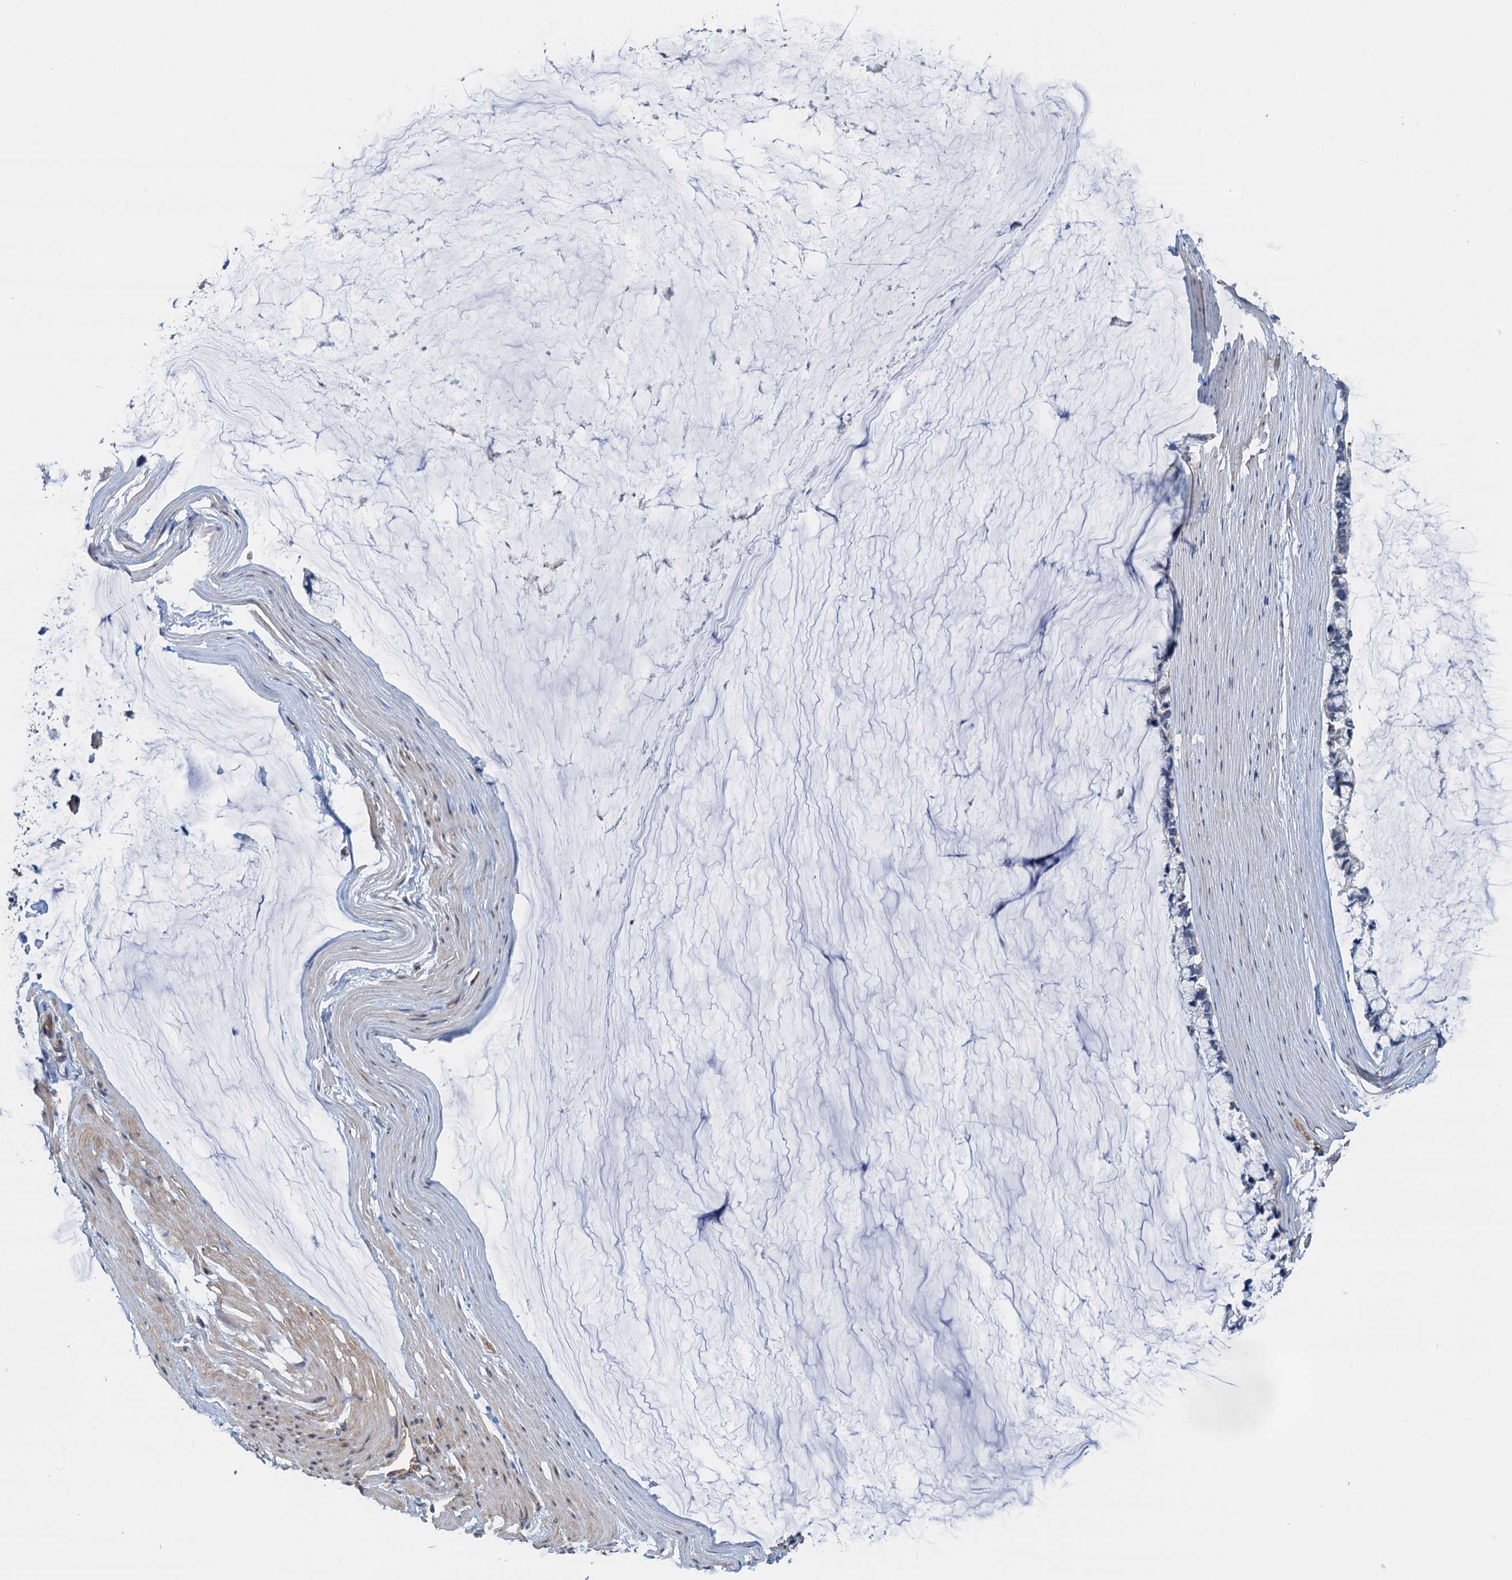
{"staining": {"intensity": "negative", "quantity": "none", "location": "none"}, "tissue": "ovarian cancer", "cell_type": "Tumor cells", "image_type": "cancer", "snomed": [{"axis": "morphology", "description": "Cystadenocarcinoma, mucinous, NOS"}, {"axis": "topography", "description": "Ovary"}], "caption": "This is a histopathology image of IHC staining of ovarian cancer (mucinous cystadenocarcinoma), which shows no staining in tumor cells.", "gene": "ROGDI", "patient": {"sex": "female", "age": 39}}